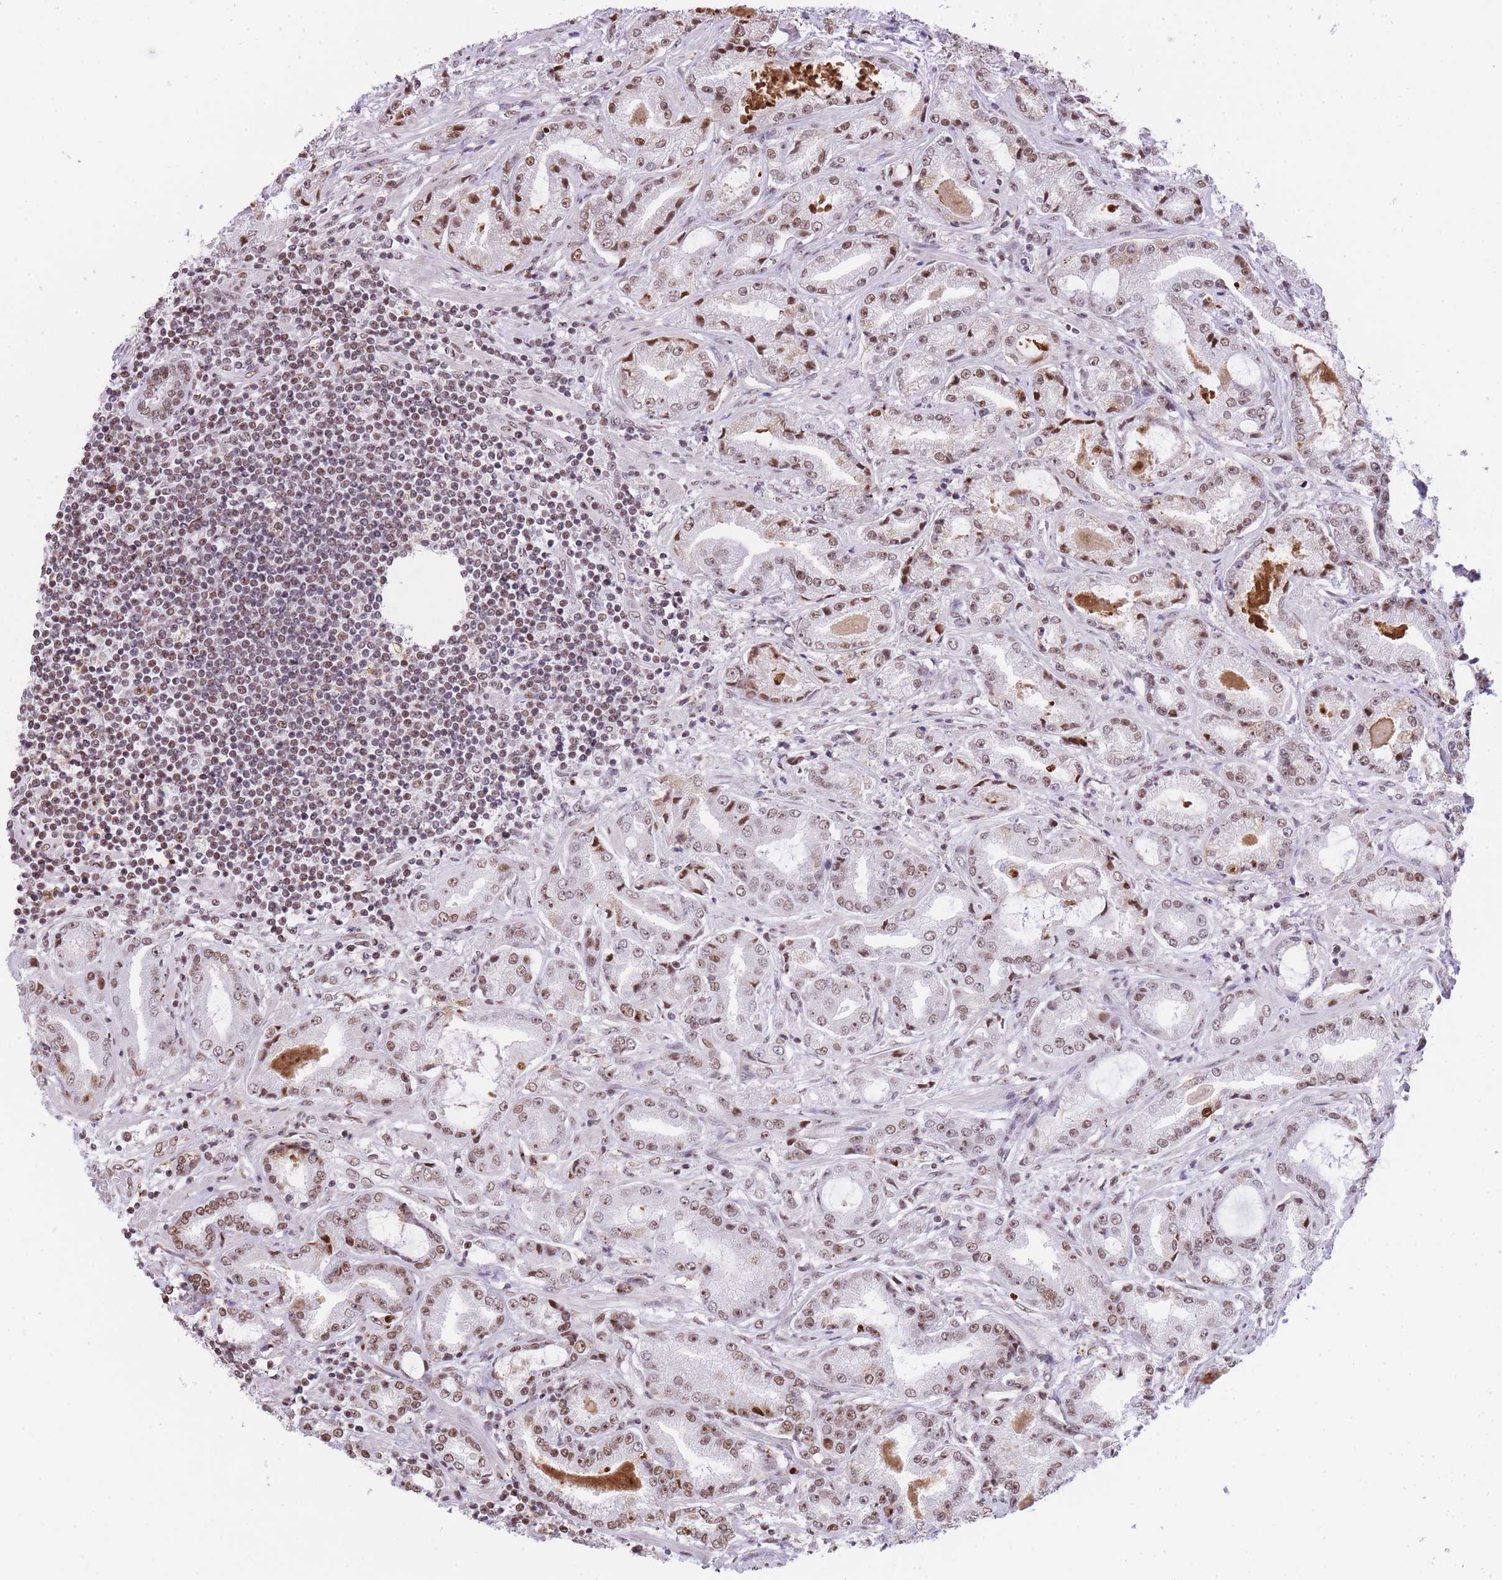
{"staining": {"intensity": "weak", "quantity": "25%-75%", "location": "nuclear"}, "tissue": "prostate cancer", "cell_type": "Tumor cells", "image_type": "cancer", "snomed": [{"axis": "morphology", "description": "Adenocarcinoma, High grade"}, {"axis": "topography", "description": "Prostate"}], "caption": "IHC photomicrograph of neoplastic tissue: prostate cancer (adenocarcinoma (high-grade)) stained using immunohistochemistry demonstrates low levels of weak protein expression localized specifically in the nuclear of tumor cells, appearing as a nuclear brown color.", "gene": "EVC2", "patient": {"sex": "male", "age": 68}}